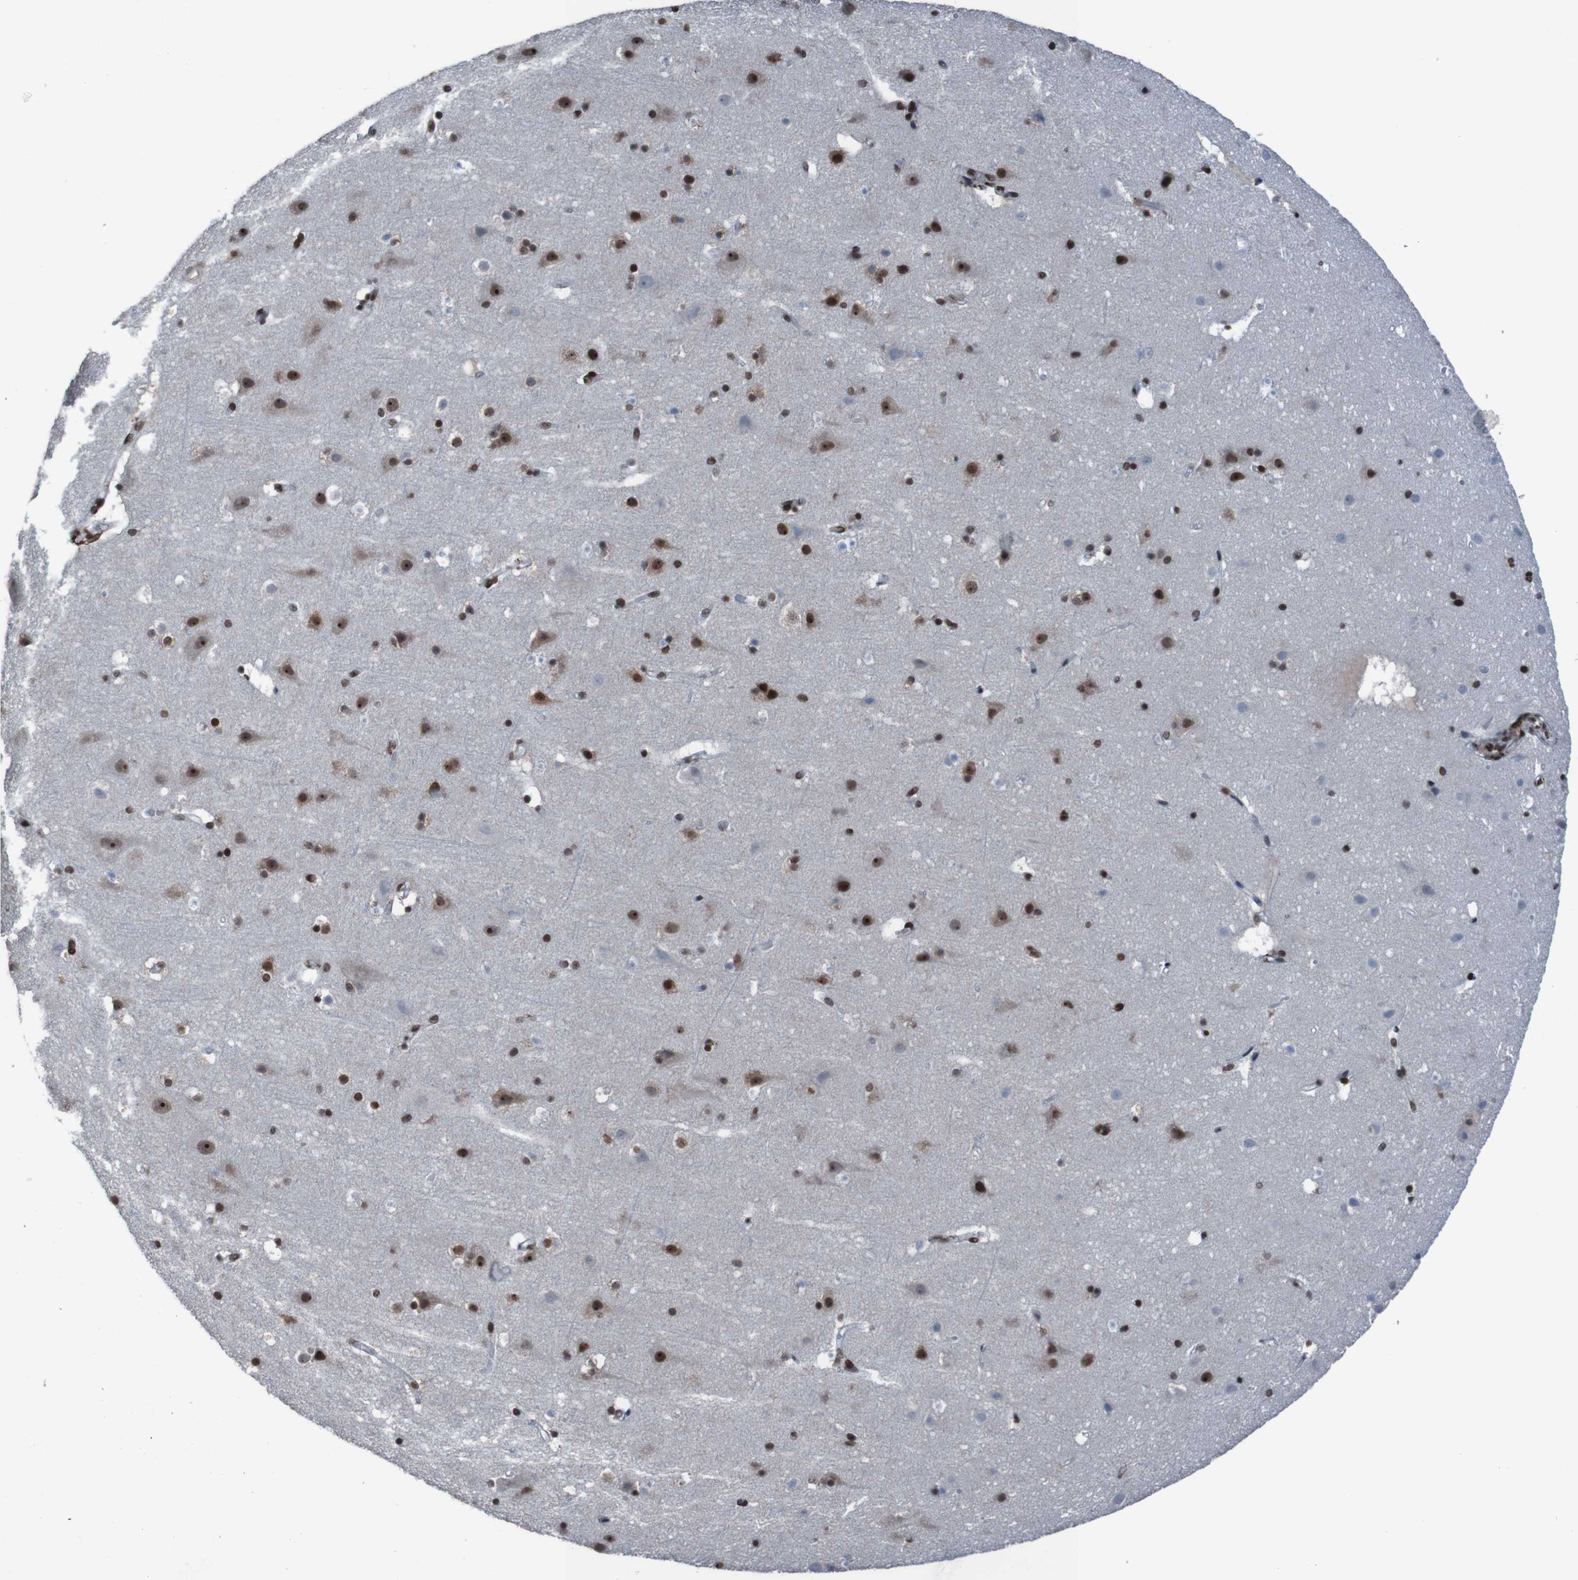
{"staining": {"intensity": "strong", "quantity": ">75%", "location": "nuclear"}, "tissue": "cerebral cortex", "cell_type": "Endothelial cells", "image_type": "normal", "snomed": [{"axis": "morphology", "description": "Normal tissue, NOS"}, {"axis": "topography", "description": "Cerebral cortex"}], "caption": "Strong nuclear staining is appreciated in about >75% of endothelial cells in benign cerebral cortex.", "gene": "PHF2", "patient": {"sex": "male", "age": 45}}